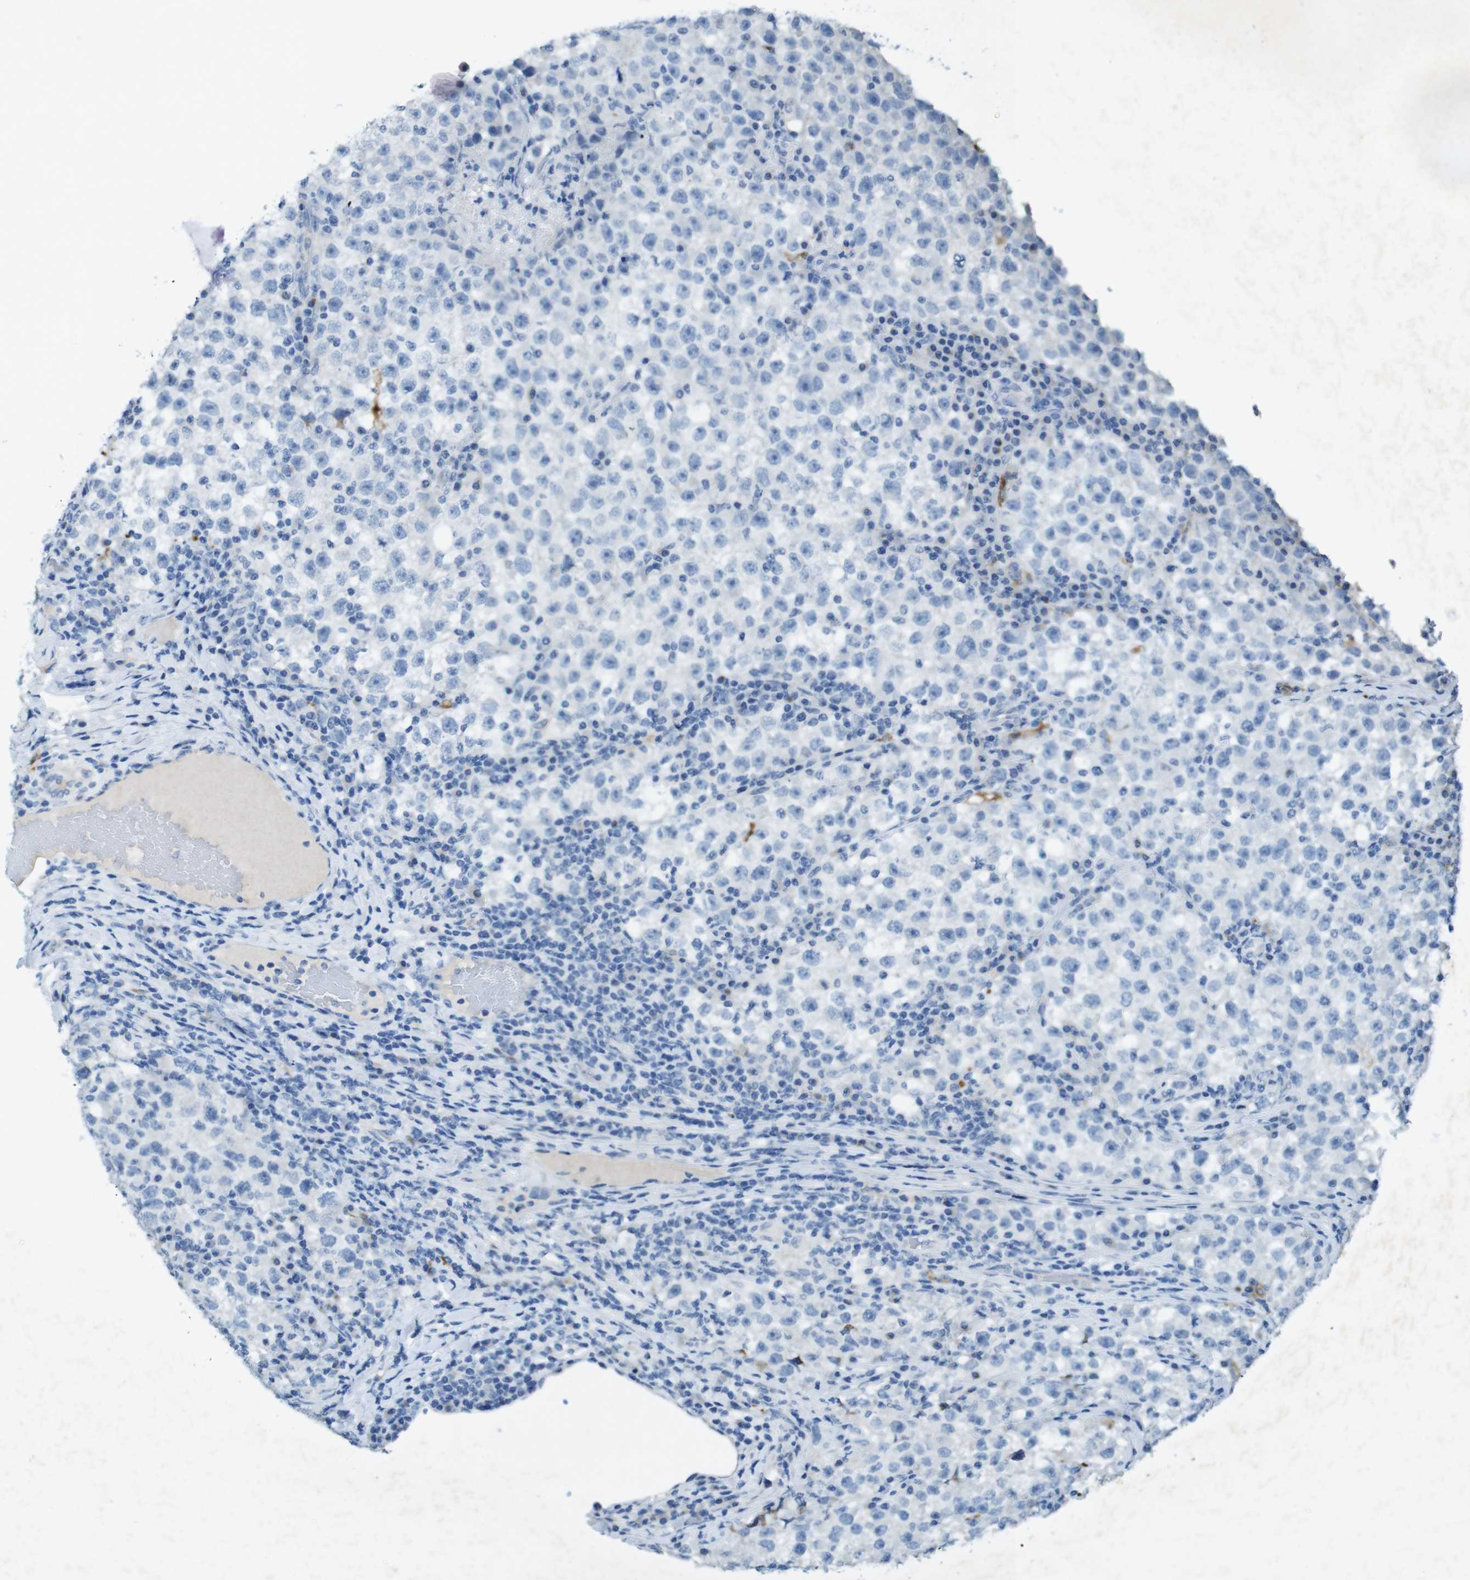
{"staining": {"intensity": "negative", "quantity": "none", "location": "none"}, "tissue": "testis cancer", "cell_type": "Tumor cells", "image_type": "cancer", "snomed": [{"axis": "morphology", "description": "Seminoma, NOS"}, {"axis": "topography", "description": "Testis"}], "caption": "Testis cancer stained for a protein using IHC displays no positivity tumor cells.", "gene": "CD320", "patient": {"sex": "male", "age": 22}}